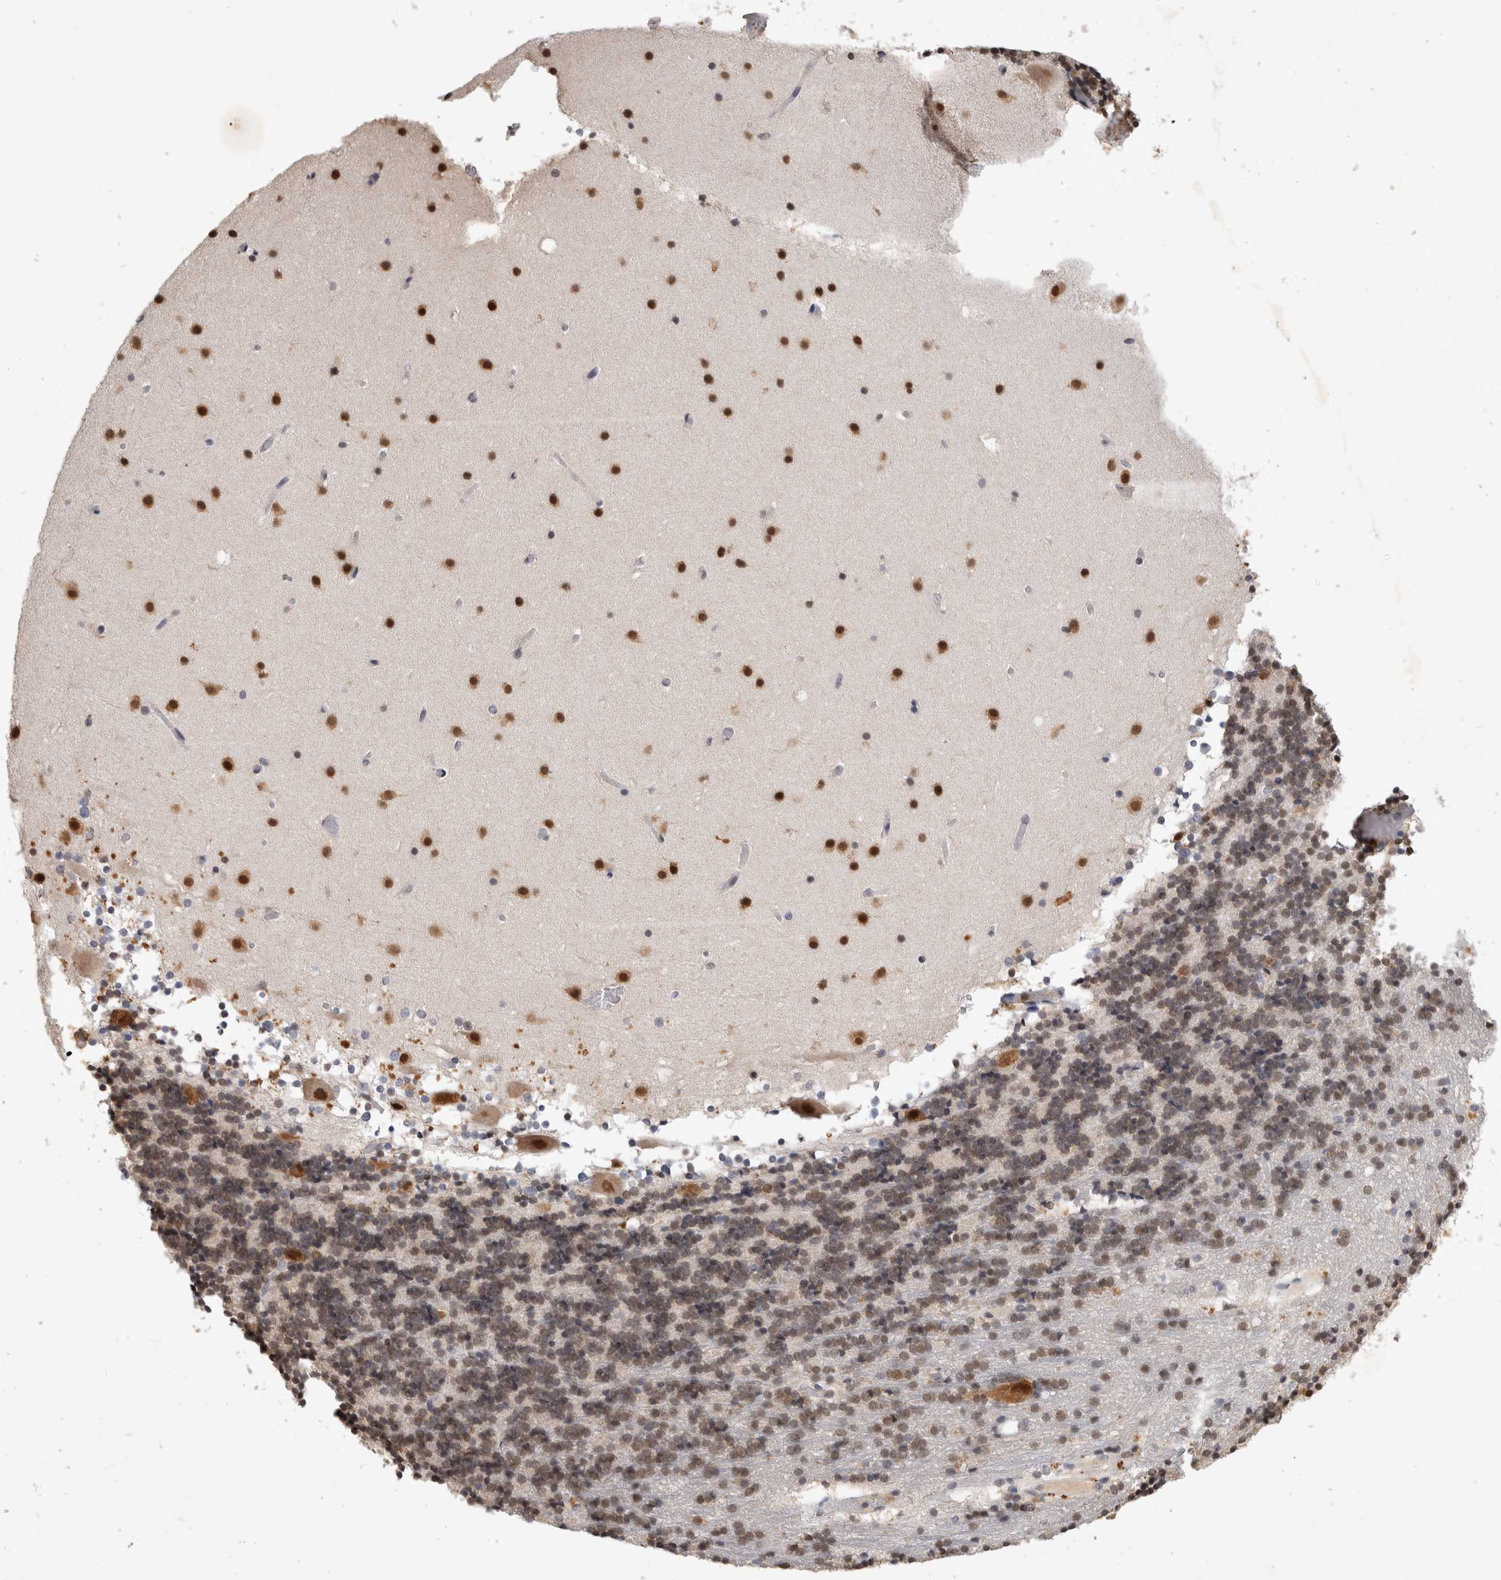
{"staining": {"intensity": "weak", "quantity": ">75%", "location": "nuclear"}, "tissue": "cerebellum", "cell_type": "Cells in granular layer", "image_type": "normal", "snomed": [{"axis": "morphology", "description": "Normal tissue, NOS"}, {"axis": "topography", "description": "Cerebellum"}], "caption": "An image of cerebellum stained for a protein displays weak nuclear brown staining in cells in granular layer. (DAB (3,3'-diaminobenzidine) IHC with brightfield microscopy, high magnification).", "gene": "XRCC5", "patient": {"sex": "male", "age": 57}}